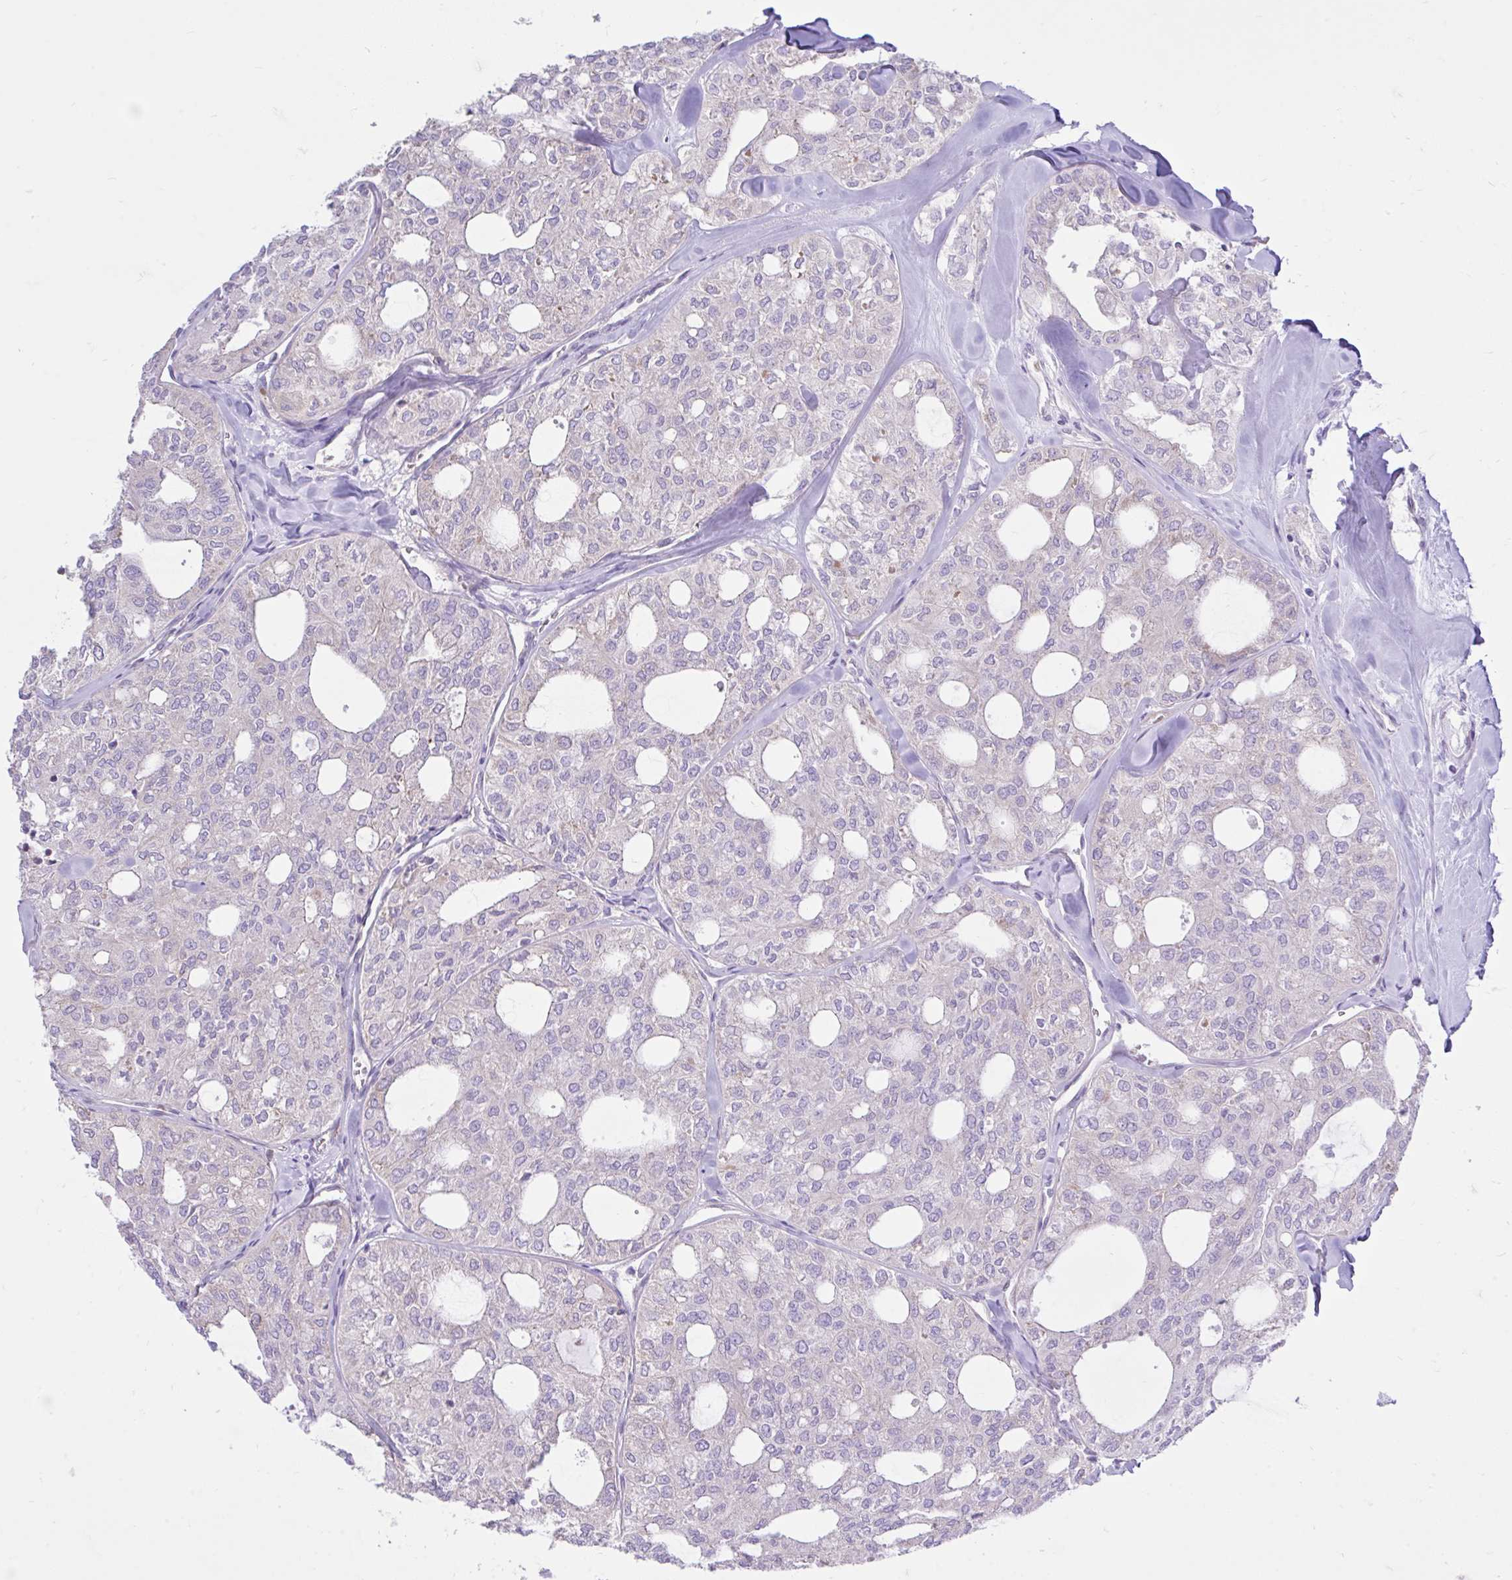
{"staining": {"intensity": "negative", "quantity": "none", "location": "none"}, "tissue": "thyroid cancer", "cell_type": "Tumor cells", "image_type": "cancer", "snomed": [{"axis": "morphology", "description": "Follicular adenoma carcinoma, NOS"}, {"axis": "topography", "description": "Thyroid gland"}], "caption": "DAB (3,3'-diaminobenzidine) immunohistochemical staining of thyroid follicular adenoma carcinoma shows no significant staining in tumor cells. (Brightfield microscopy of DAB (3,3'-diaminobenzidine) IHC at high magnification).", "gene": "EEF1A2", "patient": {"sex": "male", "age": 75}}